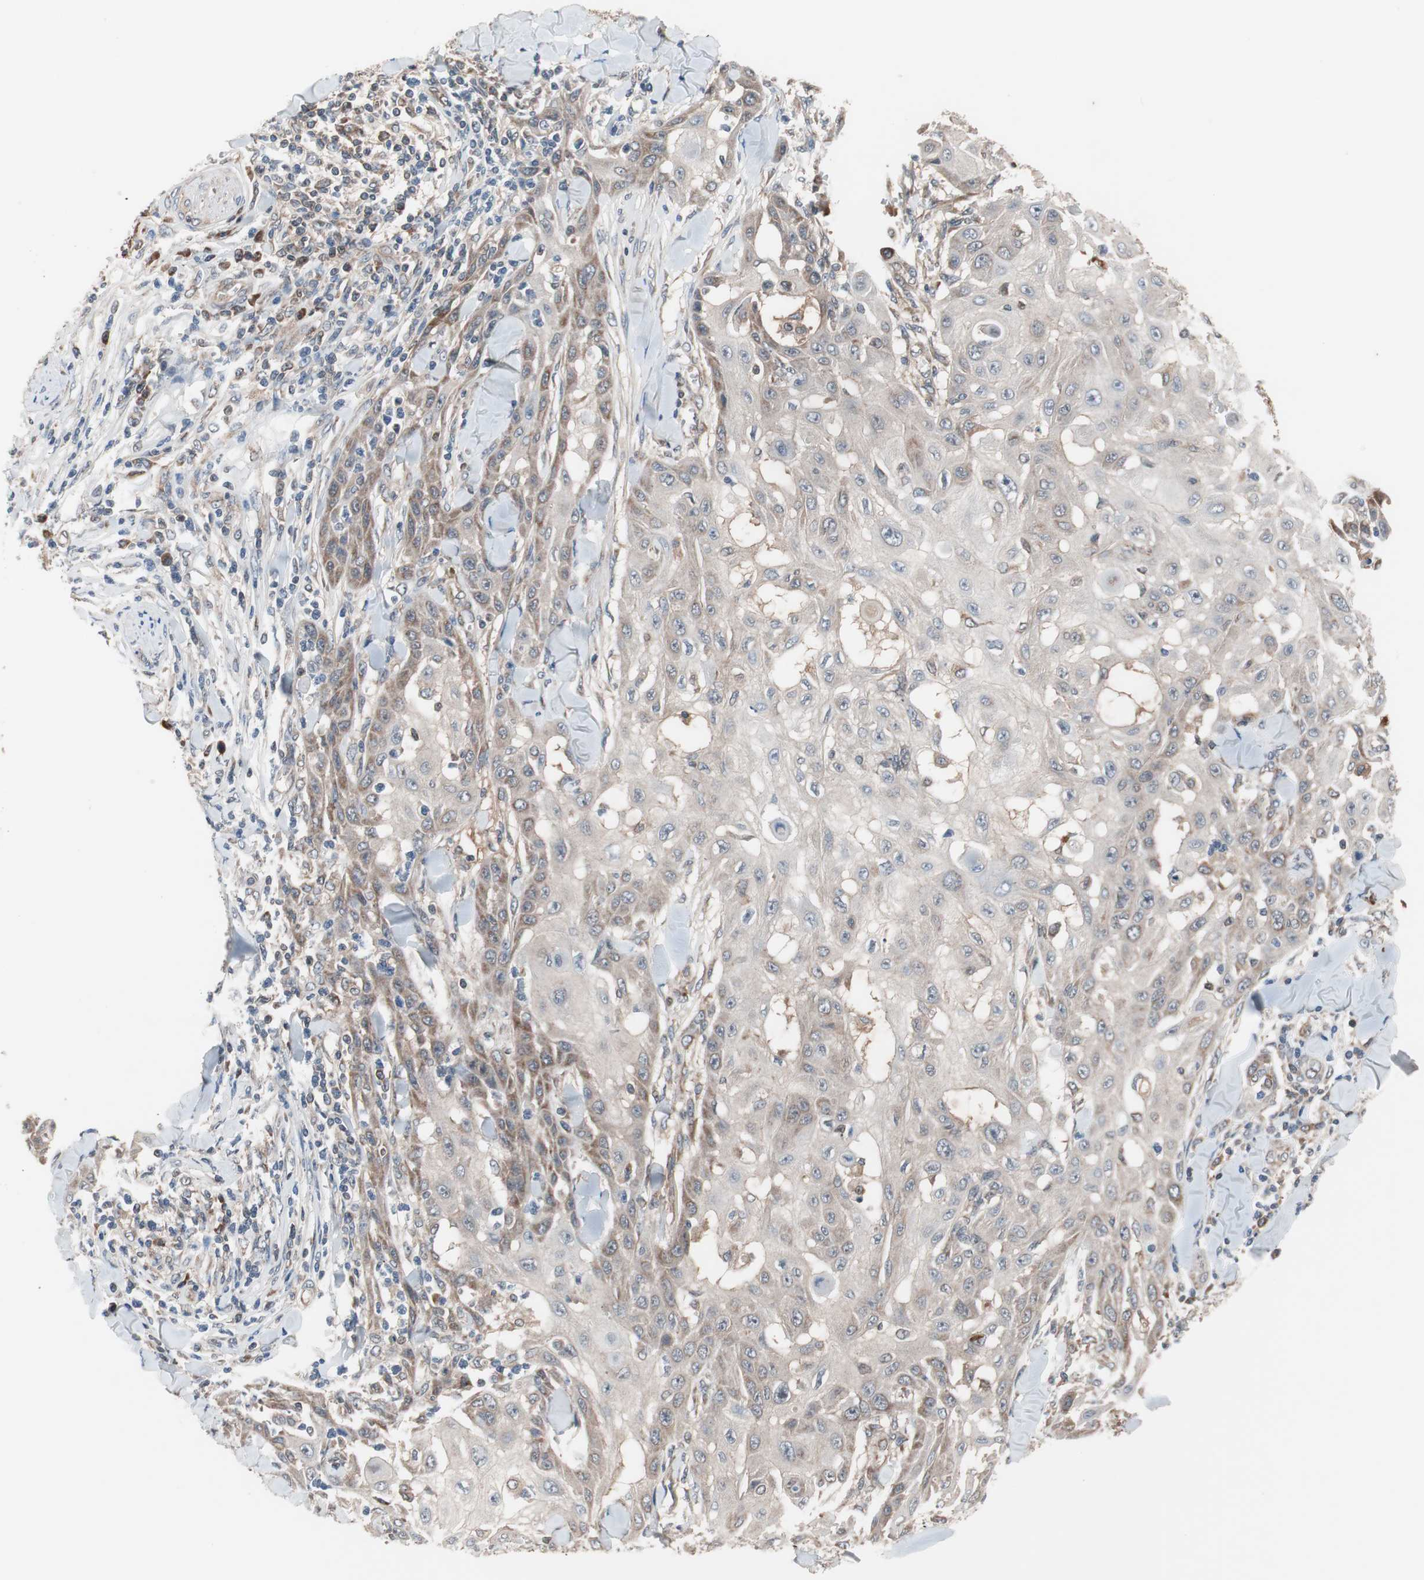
{"staining": {"intensity": "moderate", "quantity": ">75%", "location": "cytoplasmic/membranous"}, "tissue": "skin cancer", "cell_type": "Tumor cells", "image_type": "cancer", "snomed": [{"axis": "morphology", "description": "Squamous cell carcinoma, NOS"}, {"axis": "topography", "description": "Skin"}], "caption": "Protein expression analysis of skin cancer displays moderate cytoplasmic/membranous positivity in about >75% of tumor cells.", "gene": "HMBS", "patient": {"sex": "male", "age": 24}}